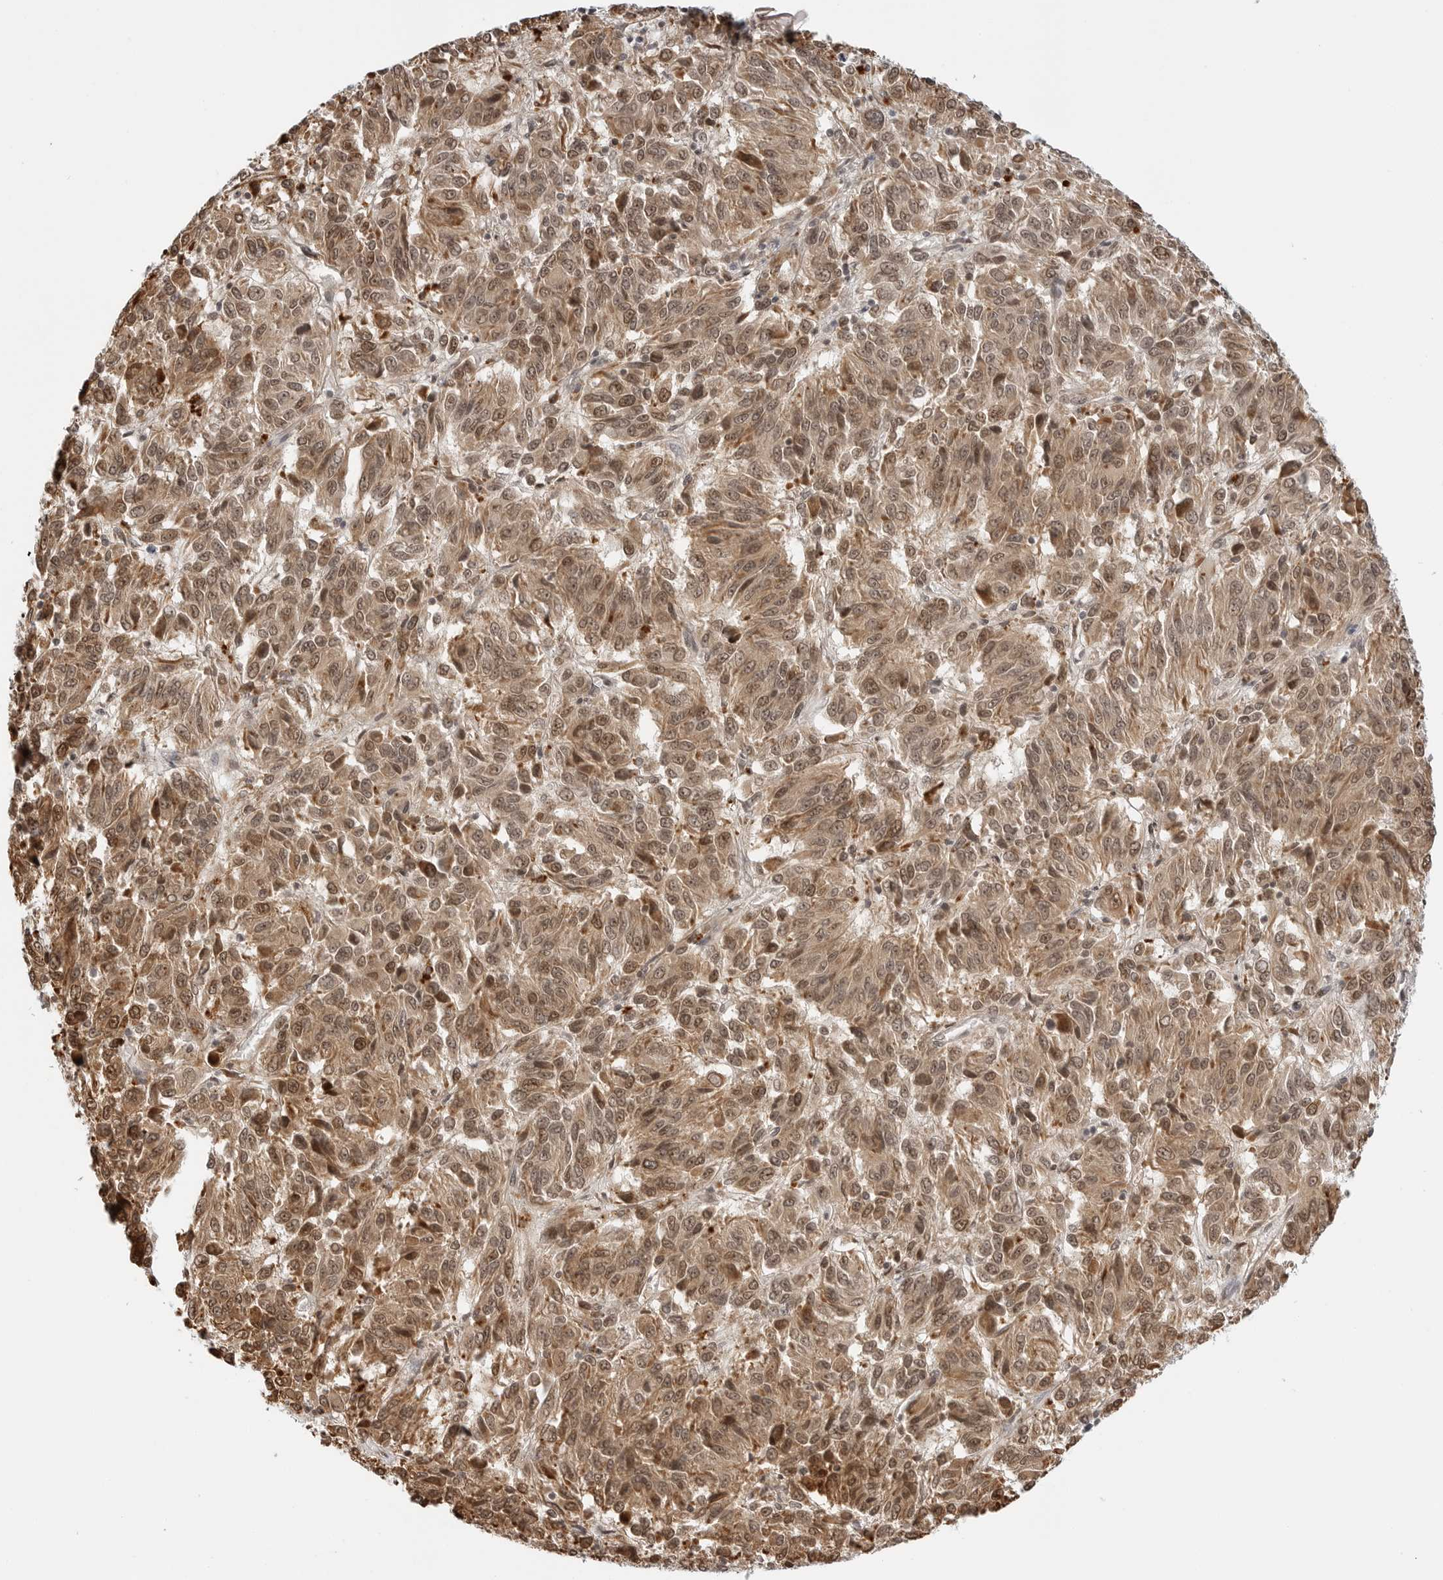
{"staining": {"intensity": "moderate", "quantity": ">75%", "location": "cytoplasmic/membranous,nuclear"}, "tissue": "melanoma", "cell_type": "Tumor cells", "image_type": "cancer", "snomed": [{"axis": "morphology", "description": "Malignant melanoma, Metastatic site"}, {"axis": "topography", "description": "Lung"}], "caption": "The image displays immunohistochemical staining of melanoma. There is moderate cytoplasmic/membranous and nuclear positivity is appreciated in about >75% of tumor cells. (Stains: DAB in brown, nuclei in blue, Microscopy: brightfield microscopy at high magnification).", "gene": "TIPRL", "patient": {"sex": "male", "age": 64}}